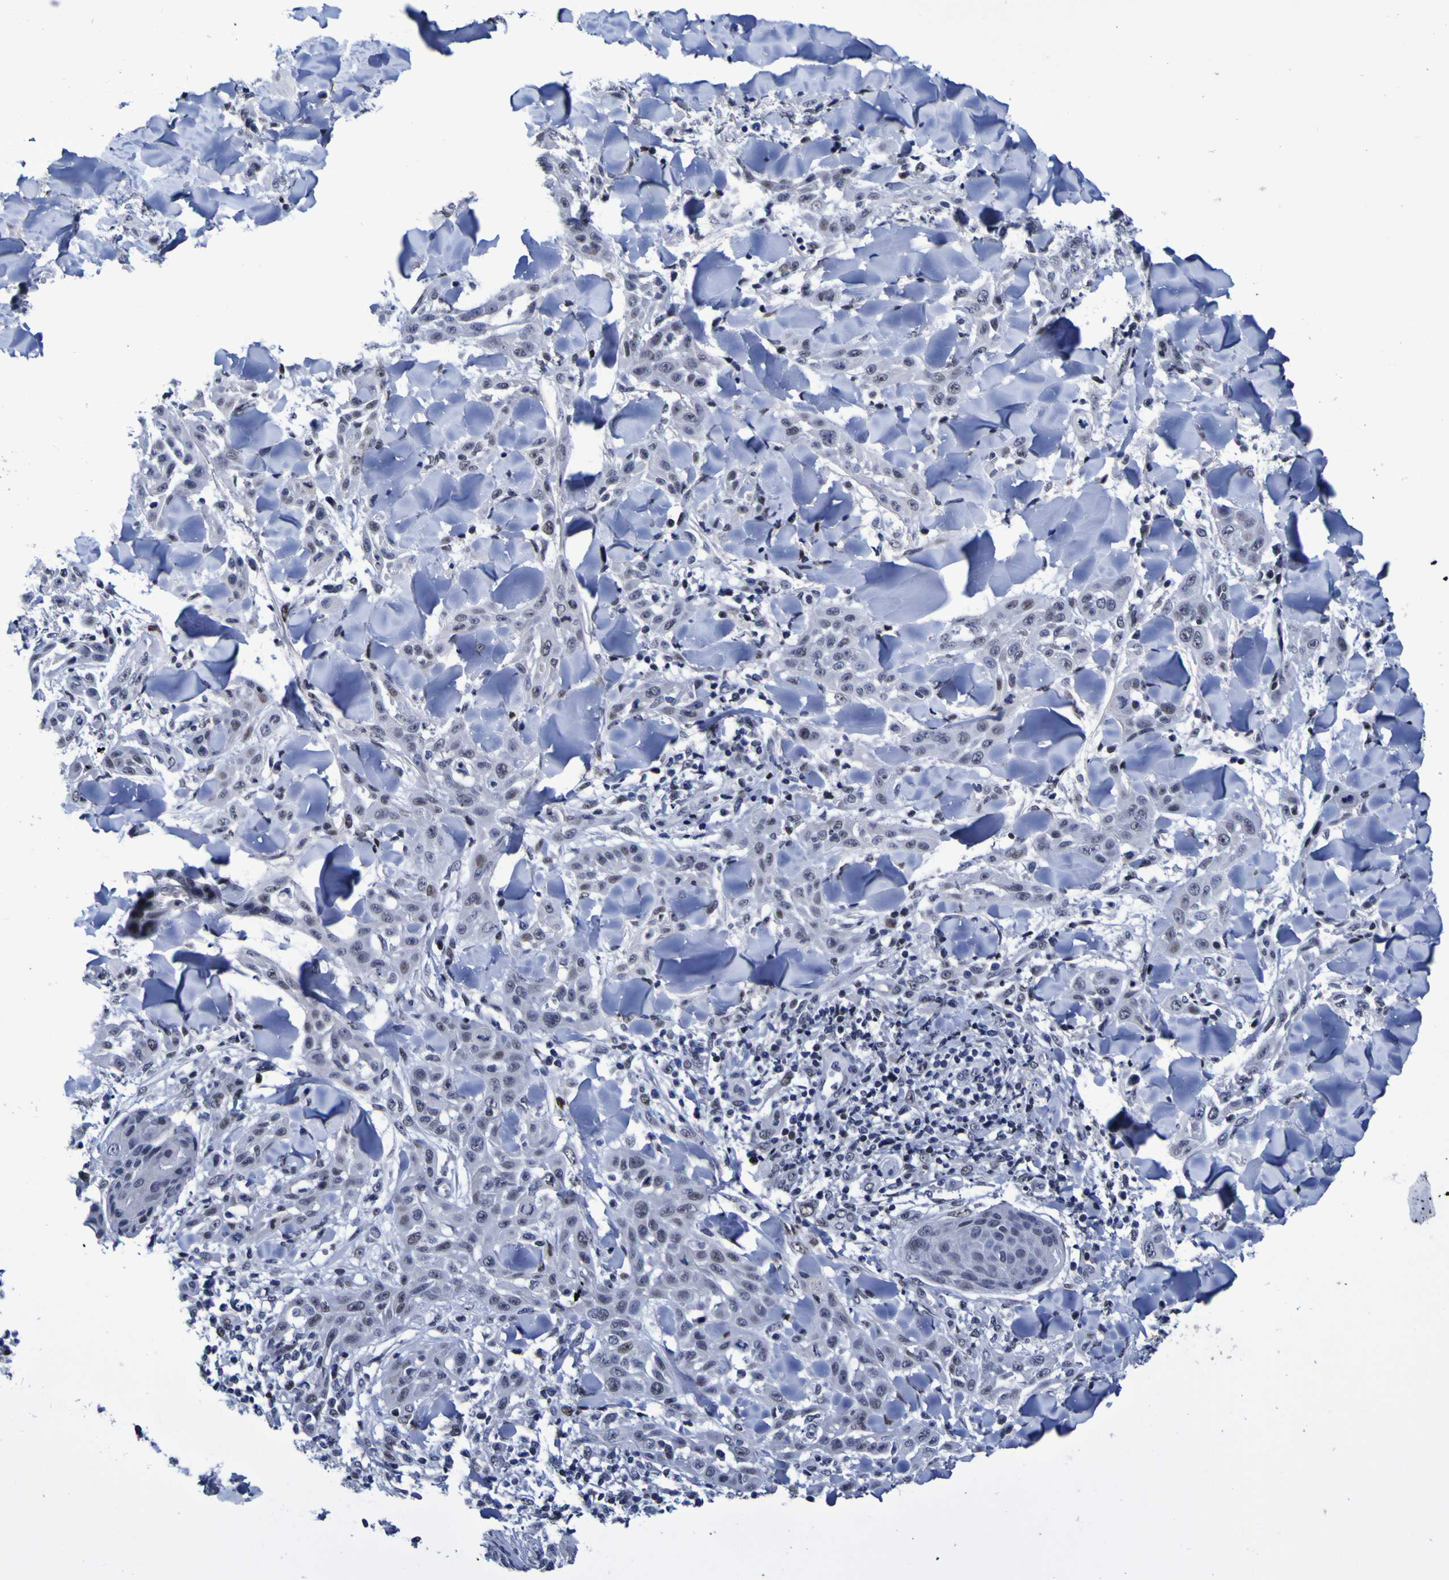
{"staining": {"intensity": "weak", "quantity": "<25%", "location": "nuclear"}, "tissue": "skin cancer", "cell_type": "Tumor cells", "image_type": "cancer", "snomed": [{"axis": "morphology", "description": "Squamous cell carcinoma, NOS"}, {"axis": "topography", "description": "Skin"}], "caption": "DAB immunohistochemical staining of human skin squamous cell carcinoma demonstrates no significant staining in tumor cells.", "gene": "MBD3", "patient": {"sex": "male", "age": 24}}